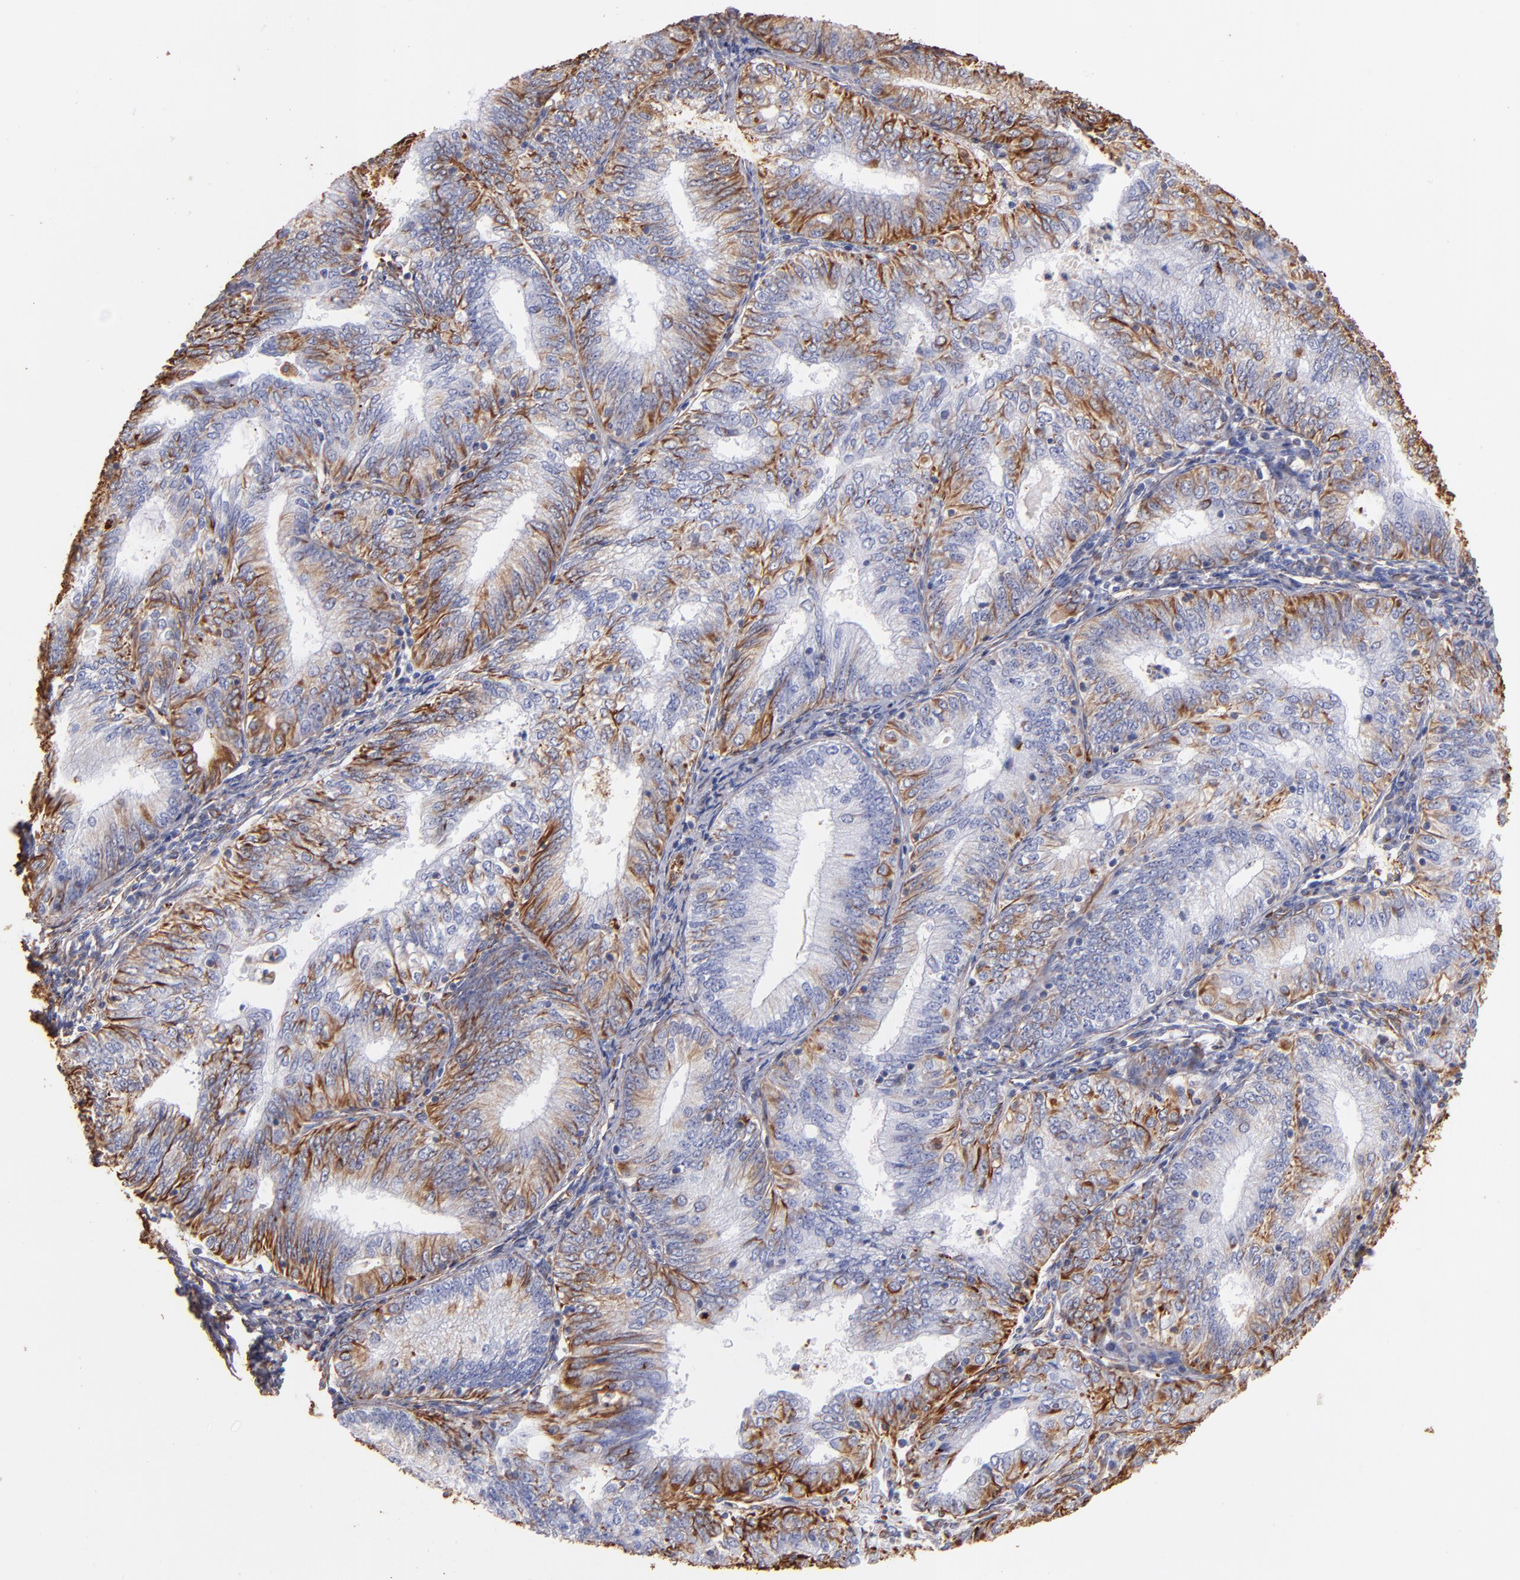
{"staining": {"intensity": "strong", "quantity": "25%-75%", "location": "cytoplasmic/membranous,nuclear"}, "tissue": "endometrial cancer", "cell_type": "Tumor cells", "image_type": "cancer", "snomed": [{"axis": "morphology", "description": "Adenocarcinoma, NOS"}, {"axis": "topography", "description": "Endometrium"}], "caption": "High-magnification brightfield microscopy of adenocarcinoma (endometrial) stained with DAB (brown) and counterstained with hematoxylin (blue). tumor cells exhibit strong cytoplasmic/membranous and nuclear expression is appreciated in approximately25%-75% of cells. The protein is stained brown, and the nuclei are stained in blue (DAB (3,3'-diaminobenzidine) IHC with brightfield microscopy, high magnification).", "gene": "VIM", "patient": {"sex": "female", "age": 69}}